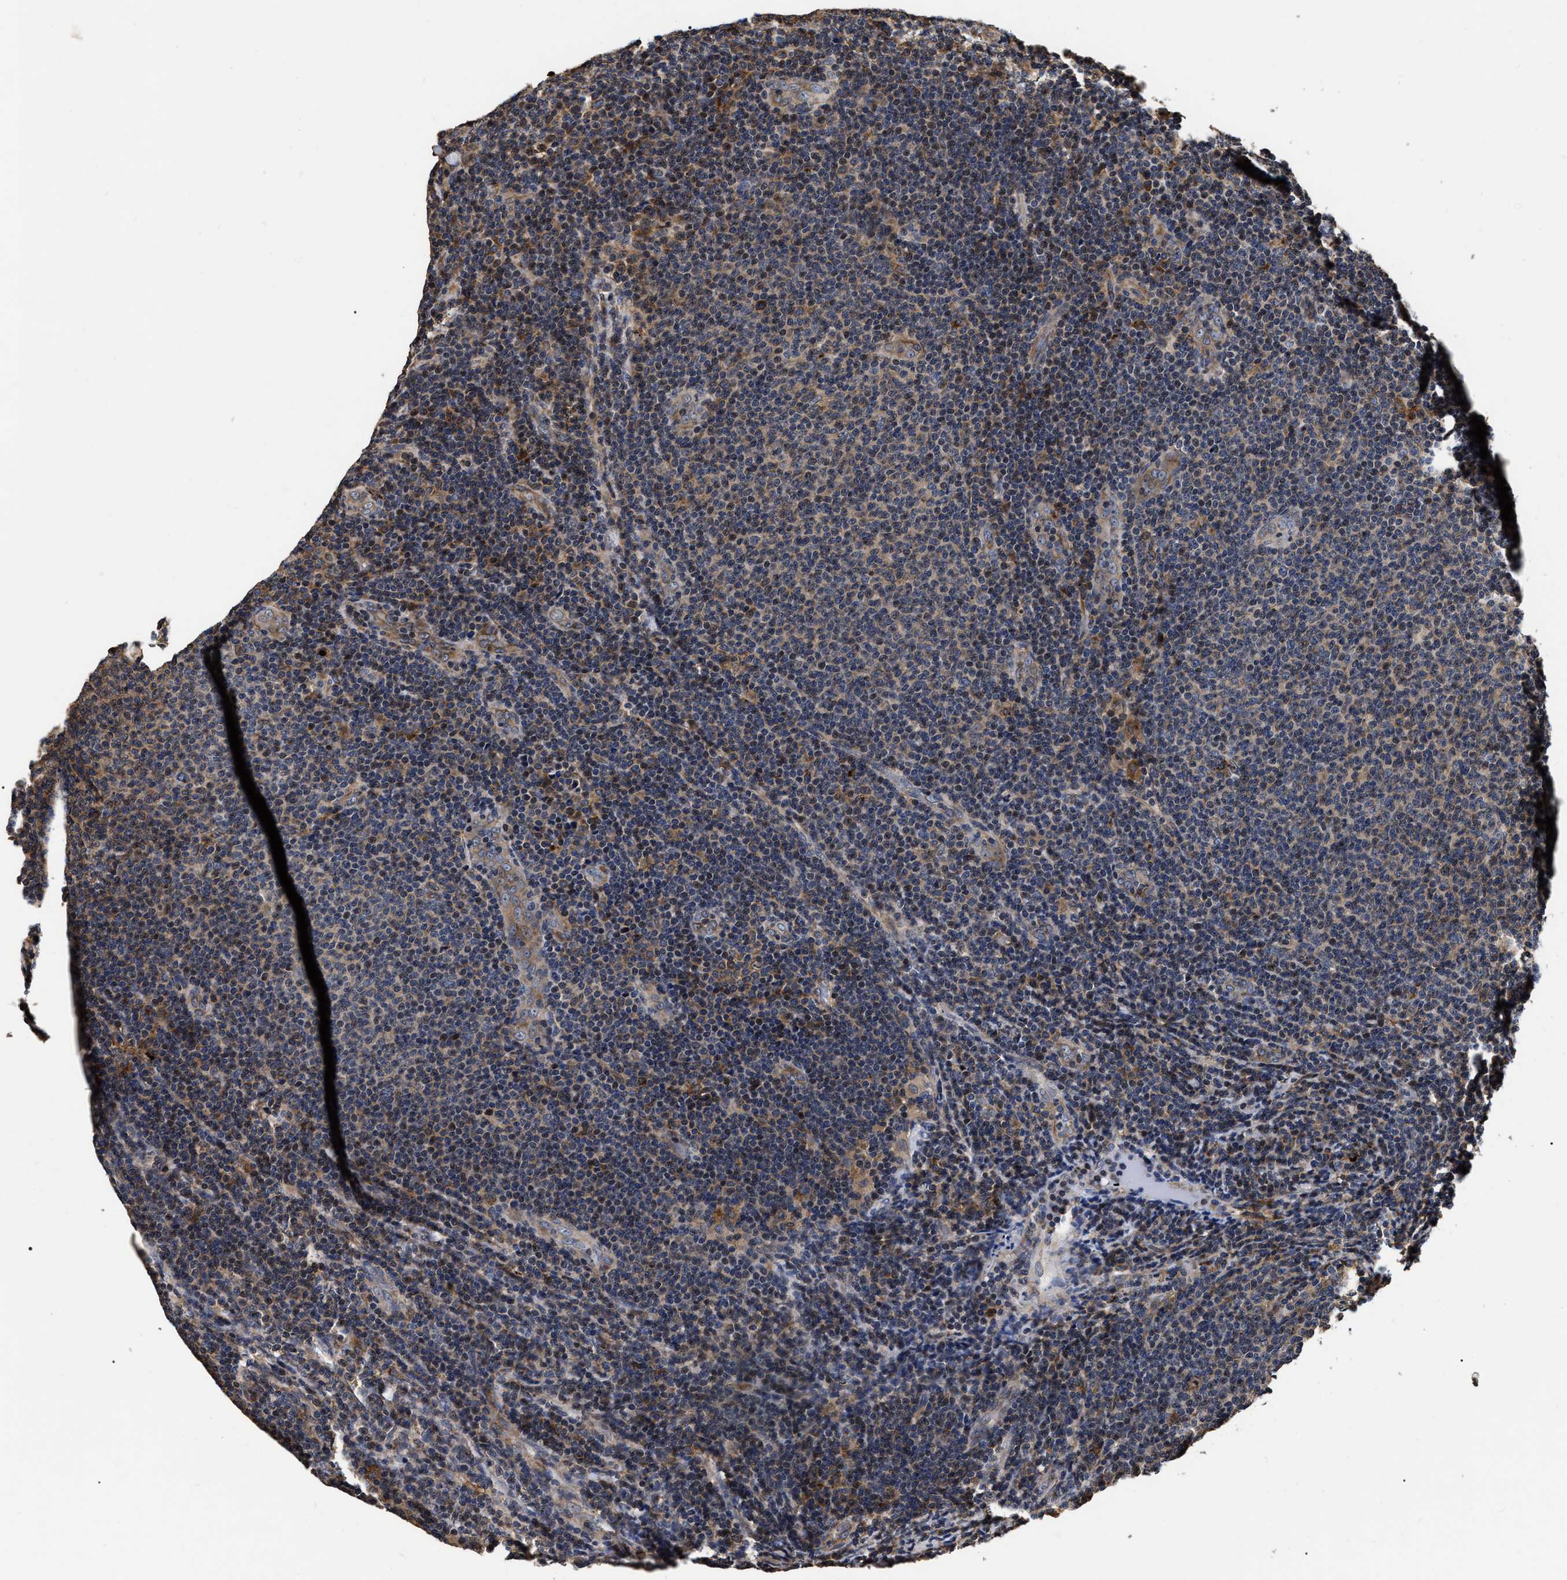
{"staining": {"intensity": "weak", "quantity": "25%-75%", "location": "cytoplasmic/membranous"}, "tissue": "lymphoma", "cell_type": "Tumor cells", "image_type": "cancer", "snomed": [{"axis": "morphology", "description": "Malignant lymphoma, non-Hodgkin's type, Low grade"}, {"axis": "topography", "description": "Lymph node"}], "caption": "Immunohistochemistry (IHC) photomicrograph of neoplastic tissue: lymphoma stained using immunohistochemistry exhibits low levels of weak protein expression localized specifically in the cytoplasmic/membranous of tumor cells, appearing as a cytoplasmic/membranous brown color.", "gene": "ABCG8", "patient": {"sex": "male", "age": 66}}